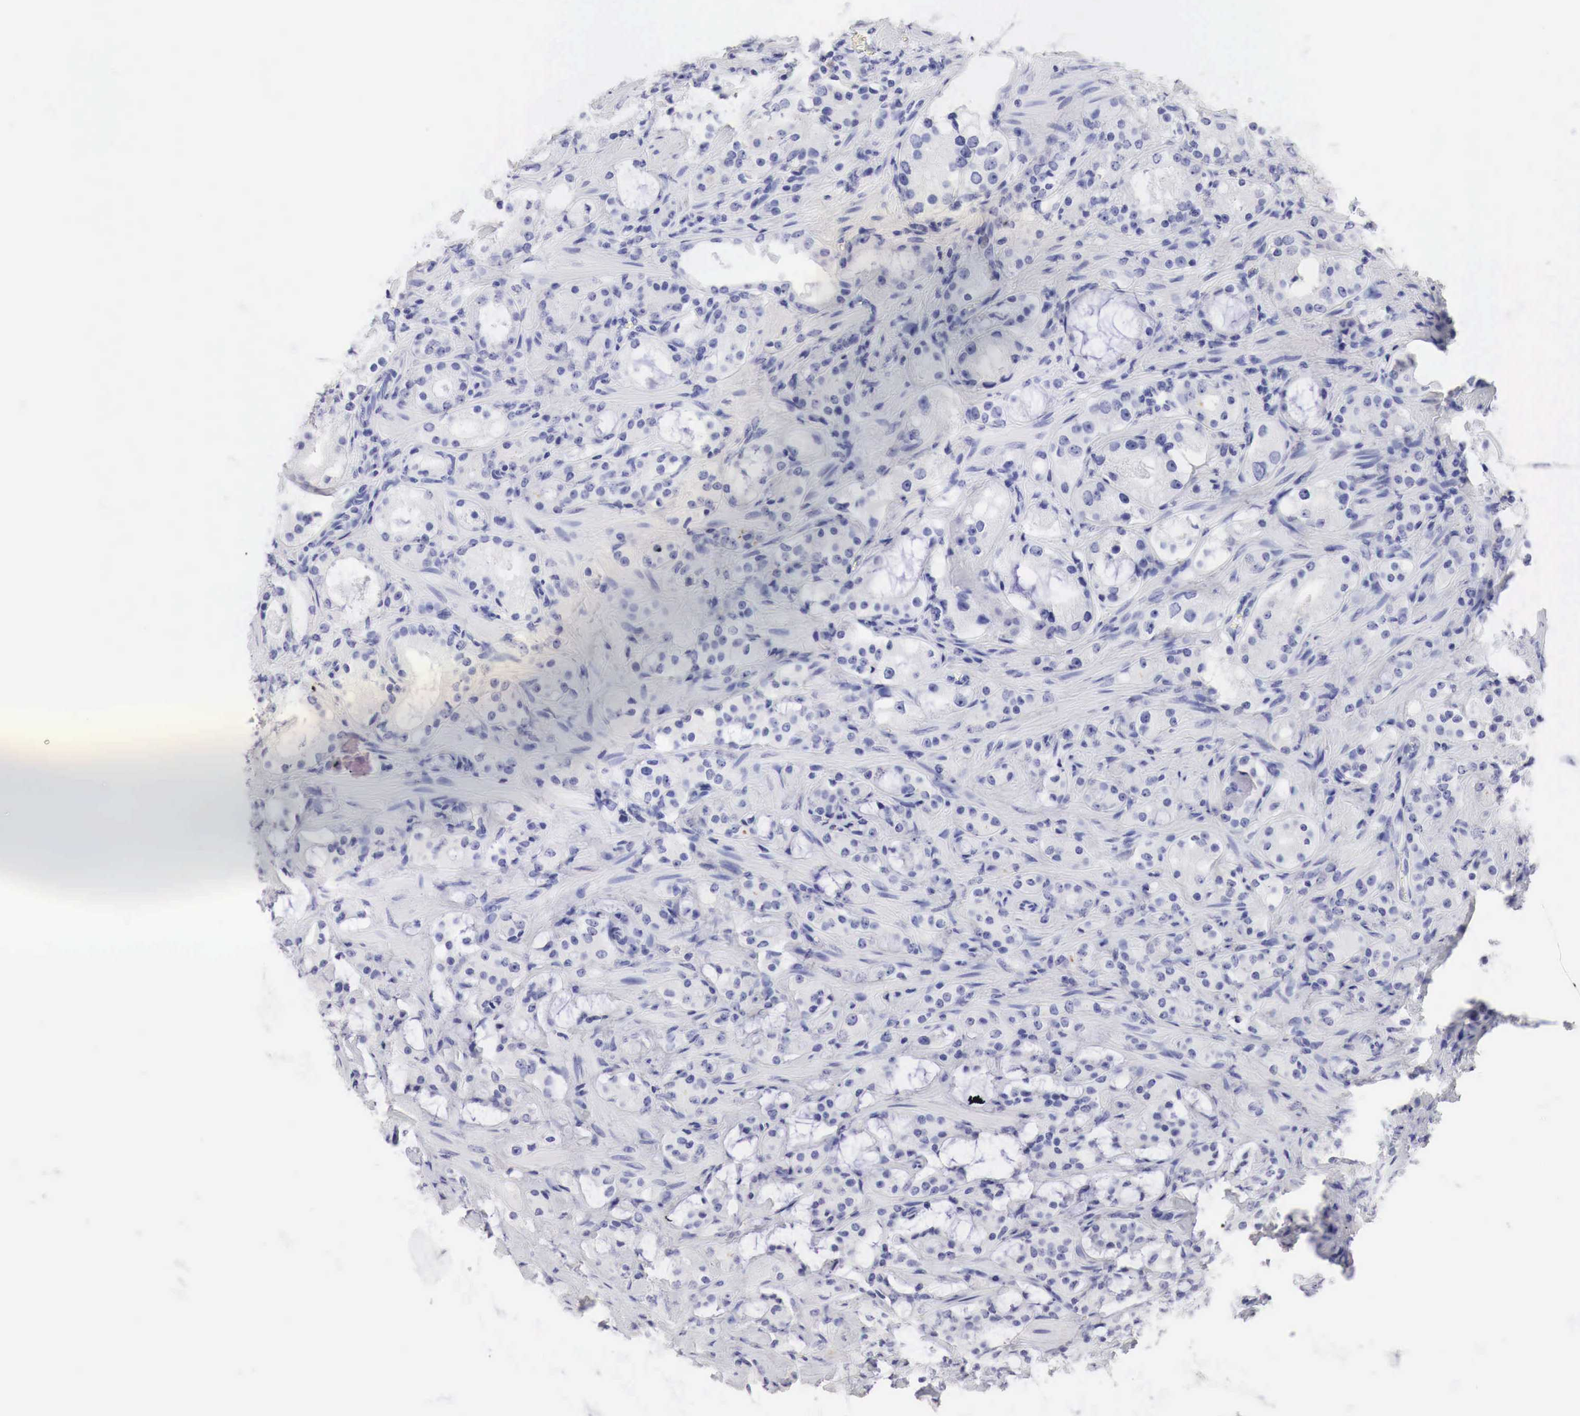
{"staining": {"intensity": "negative", "quantity": "none", "location": "none"}, "tissue": "prostate cancer", "cell_type": "Tumor cells", "image_type": "cancer", "snomed": [{"axis": "morphology", "description": "Adenocarcinoma, Medium grade"}, {"axis": "topography", "description": "Prostate"}], "caption": "Prostate cancer stained for a protein using immunohistochemistry (IHC) reveals no staining tumor cells.", "gene": "TYR", "patient": {"sex": "male", "age": 73}}